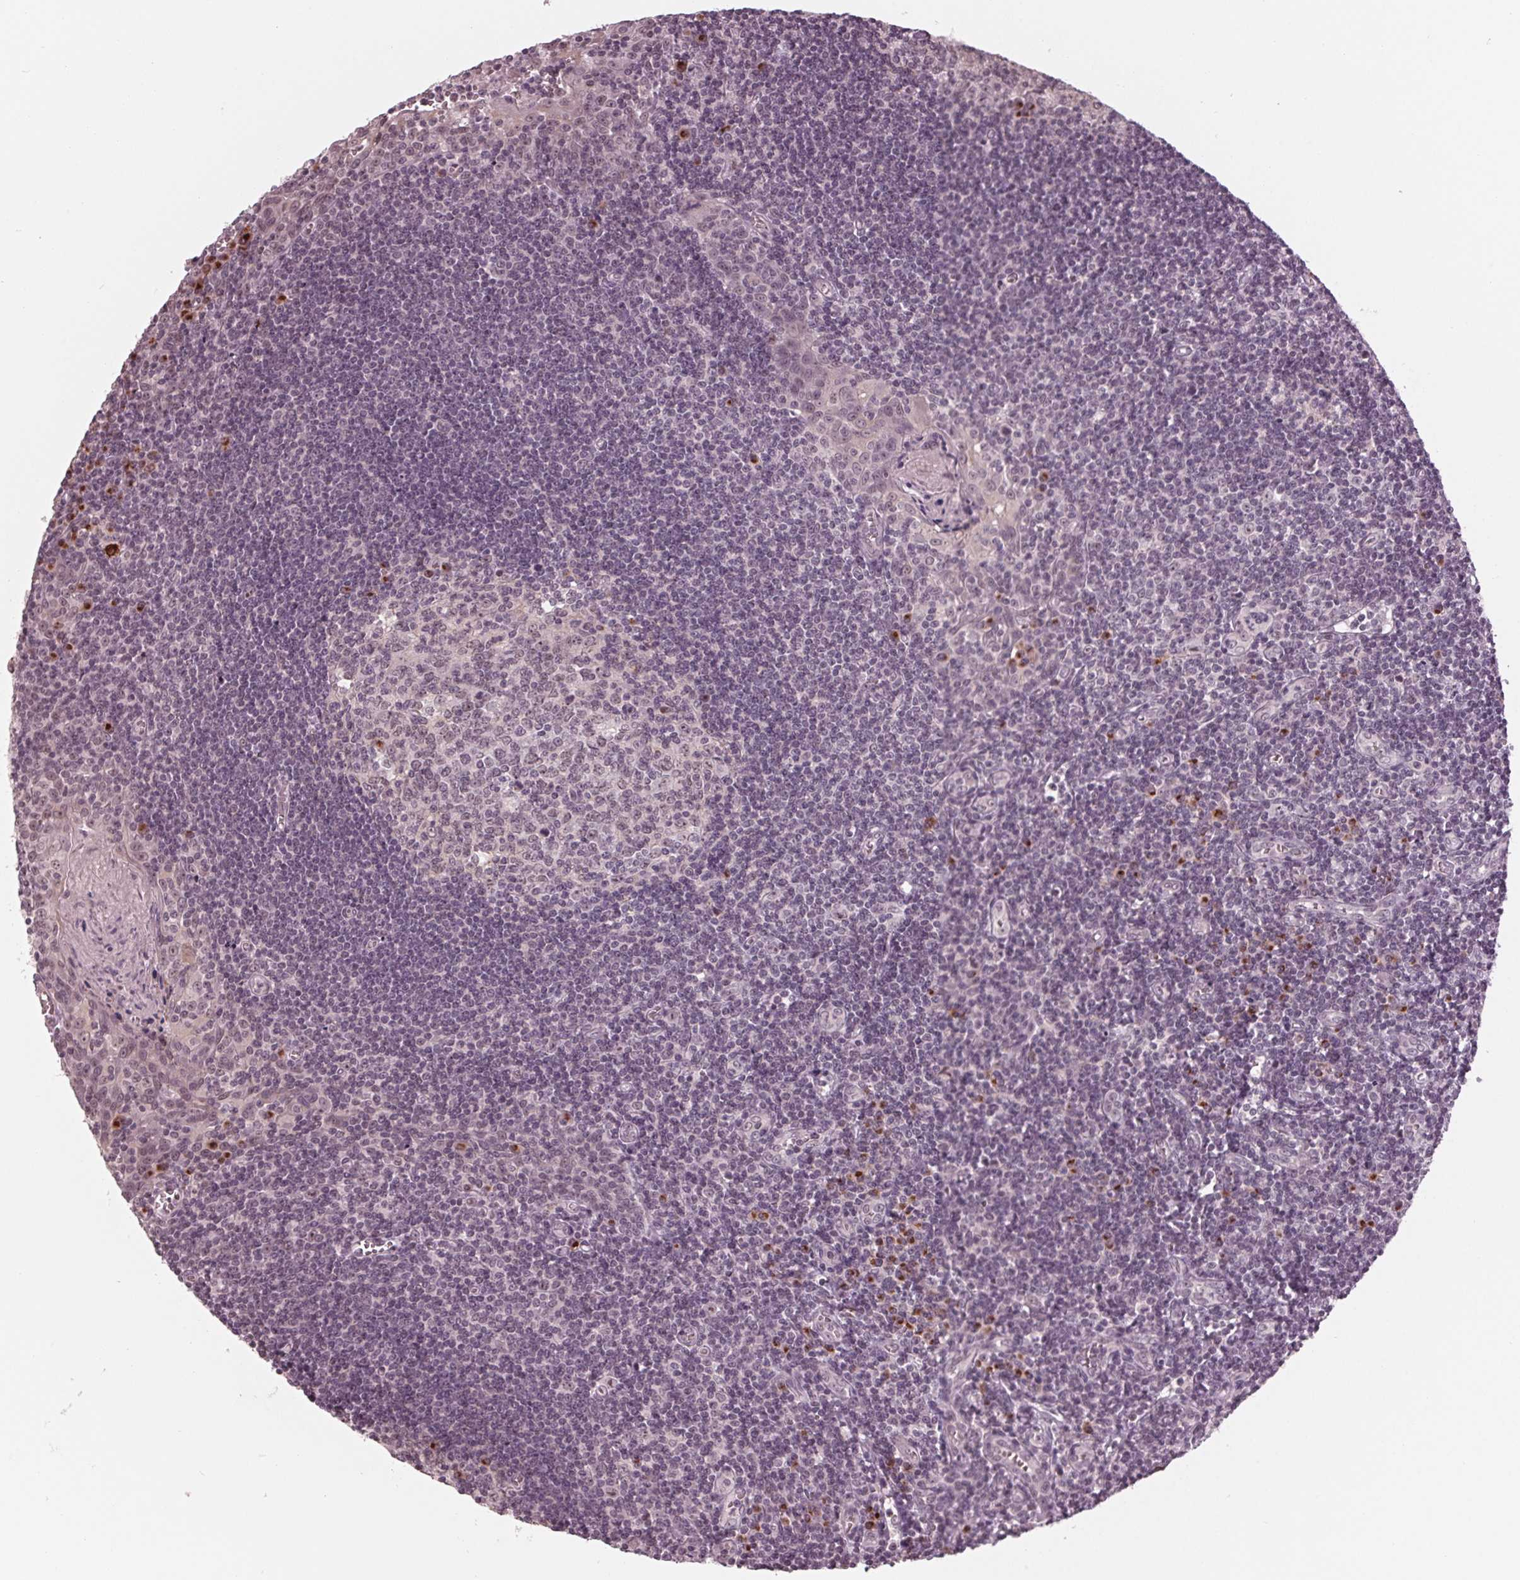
{"staining": {"intensity": "moderate", "quantity": "25%-75%", "location": "nuclear"}, "tissue": "tonsil", "cell_type": "Germinal center cells", "image_type": "normal", "snomed": [{"axis": "morphology", "description": "Normal tissue, NOS"}, {"axis": "morphology", "description": "Inflammation, NOS"}, {"axis": "topography", "description": "Tonsil"}], "caption": "High-magnification brightfield microscopy of normal tonsil stained with DAB (3,3'-diaminobenzidine) (brown) and counterstained with hematoxylin (blue). germinal center cells exhibit moderate nuclear positivity is appreciated in approximately25%-75% of cells. (DAB (3,3'-diaminobenzidine) IHC with brightfield microscopy, high magnification).", "gene": "SLX4", "patient": {"sex": "female", "age": 31}}